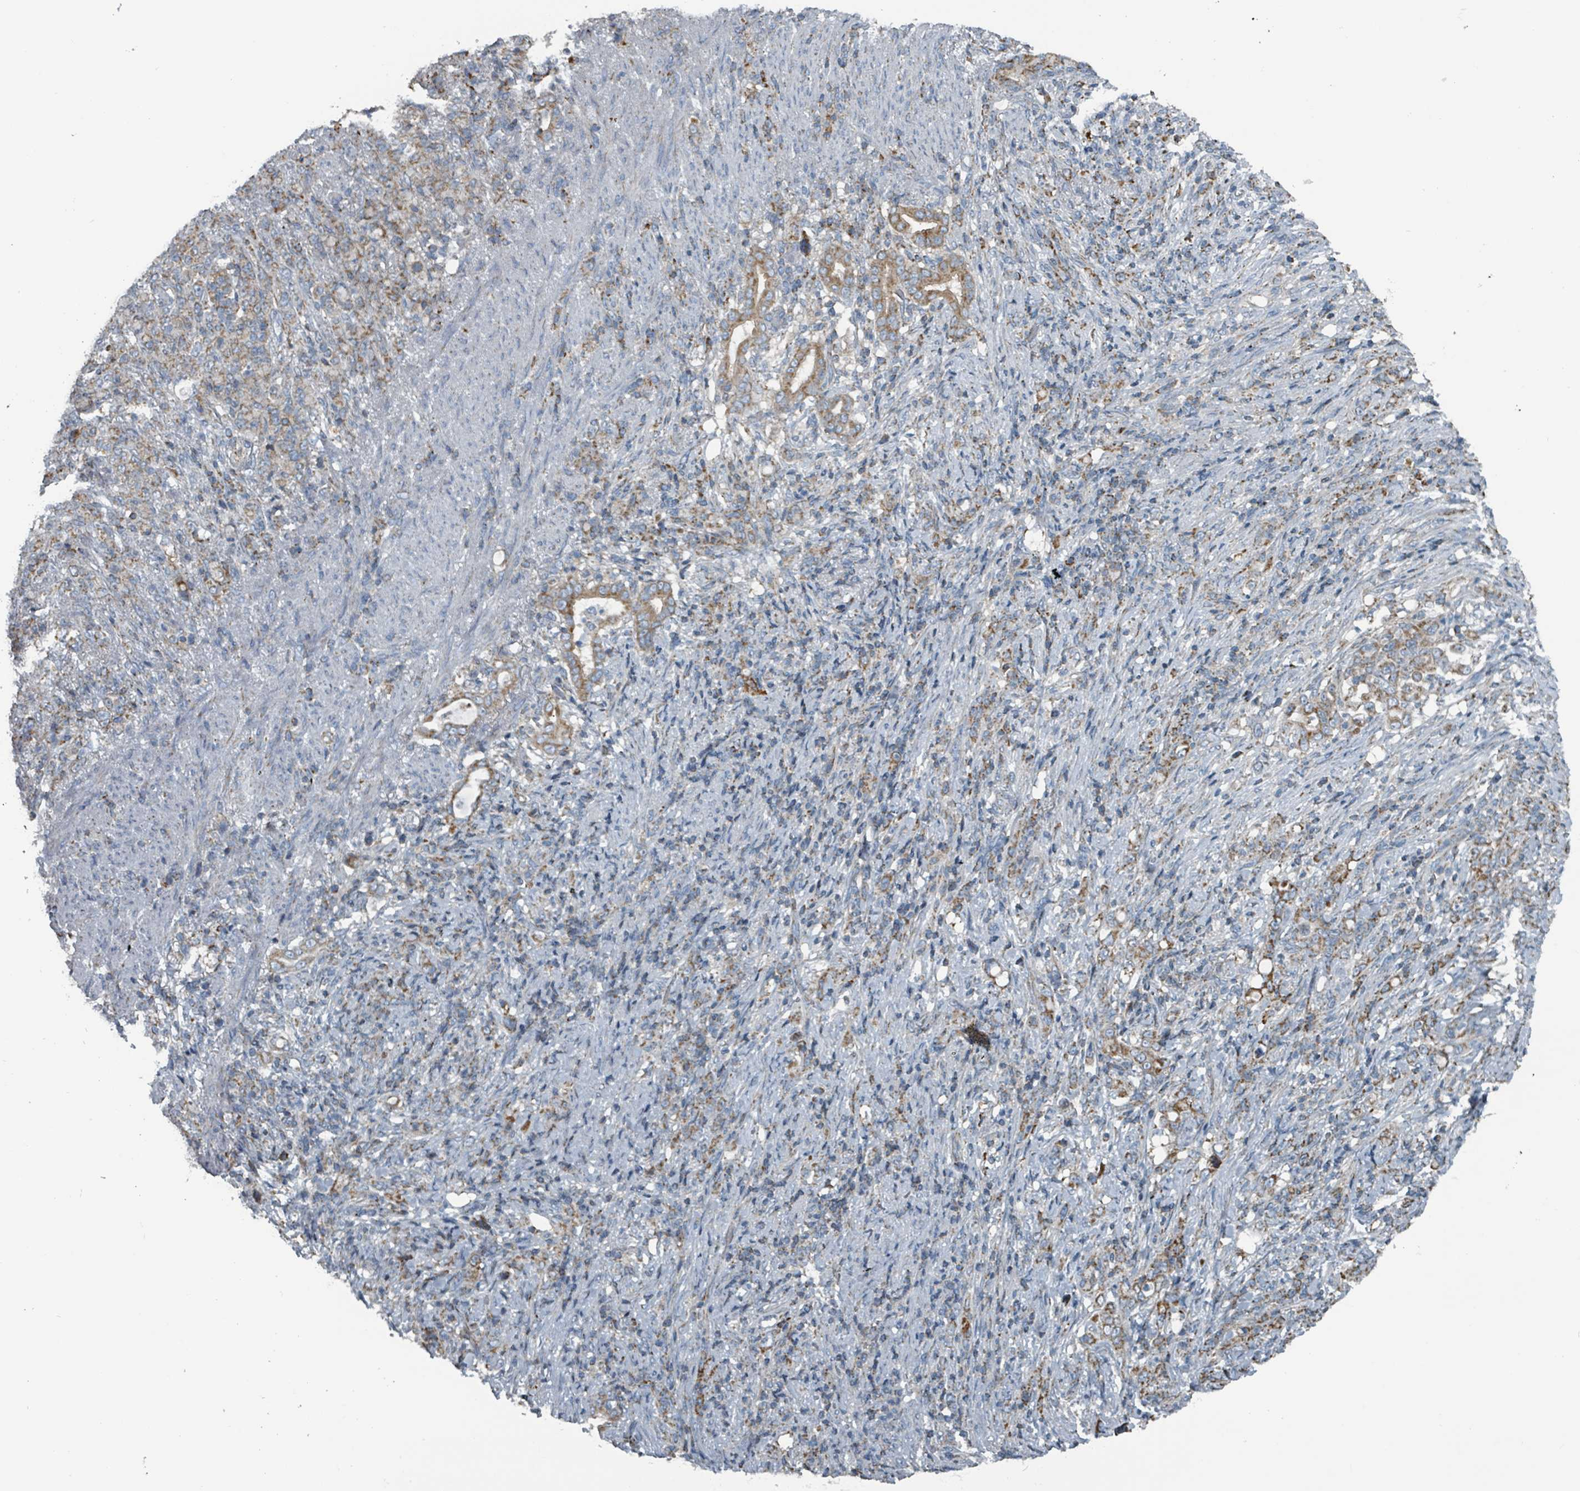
{"staining": {"intensity": "moderate", "quantity": ">75%", "location": "cytoplasmic/membranous"}, "tissue": "stomach cancer", "cell_type": "Tumor cells", "image_type": "cancer", "snomed": [{"axis": "morphology", "description": "Normal tissue, NOS"}, {"axis": "morphology", "description": "Adenocarcinoma, NOS"}, {"axis": "topography", "description": "Stomach"}], "caption": "Immunohistochemical staining of human adenocarcinoma (stomach) reveals medium levels of moderate cytoplasmic/membranous protein expression in about >75% of tumor cells.", "gene": "ABHD18", "patient": {"sex": "female", "age": 79}}